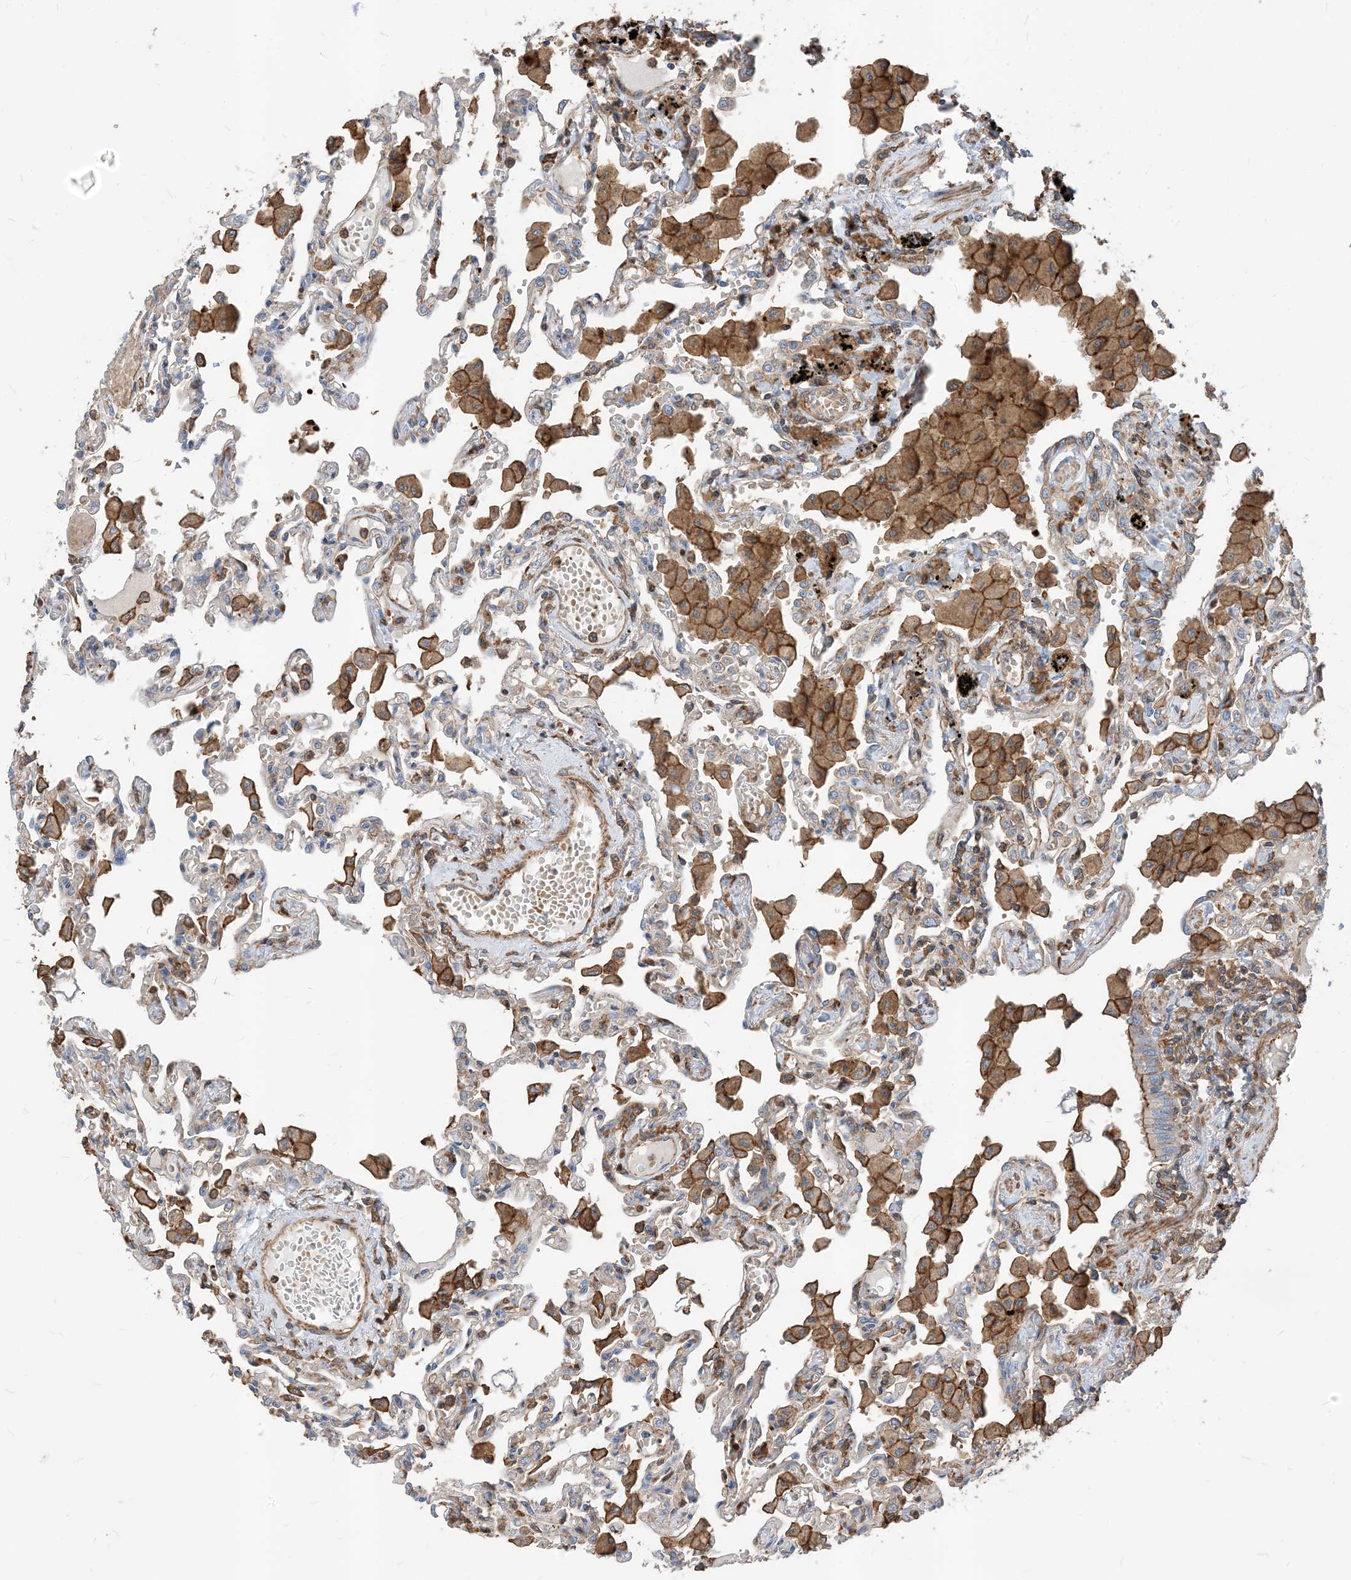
{"staining": {"intensity": "moderate", "quantity": "<25%", "location": "cytoplasmic/membranous"}, "tissue": "lung", "cell_type": "Alveolar cells", "image_type": "normal", "snomed": [{"axis": "morphology", "description": "Normal tissue, NOS"}, {"axis": "topography", "description": "Bronchus"}, {"axis": "topography", "description": "Lung"}], "caption": "Brown immunohistochemical staining in unremarkable human lung reveals moderate cytoplasmic/membranous staining in about <25% of alveolar cells.", "gene": "PARVG", "patient": {"sex": "female", "age": 49}}